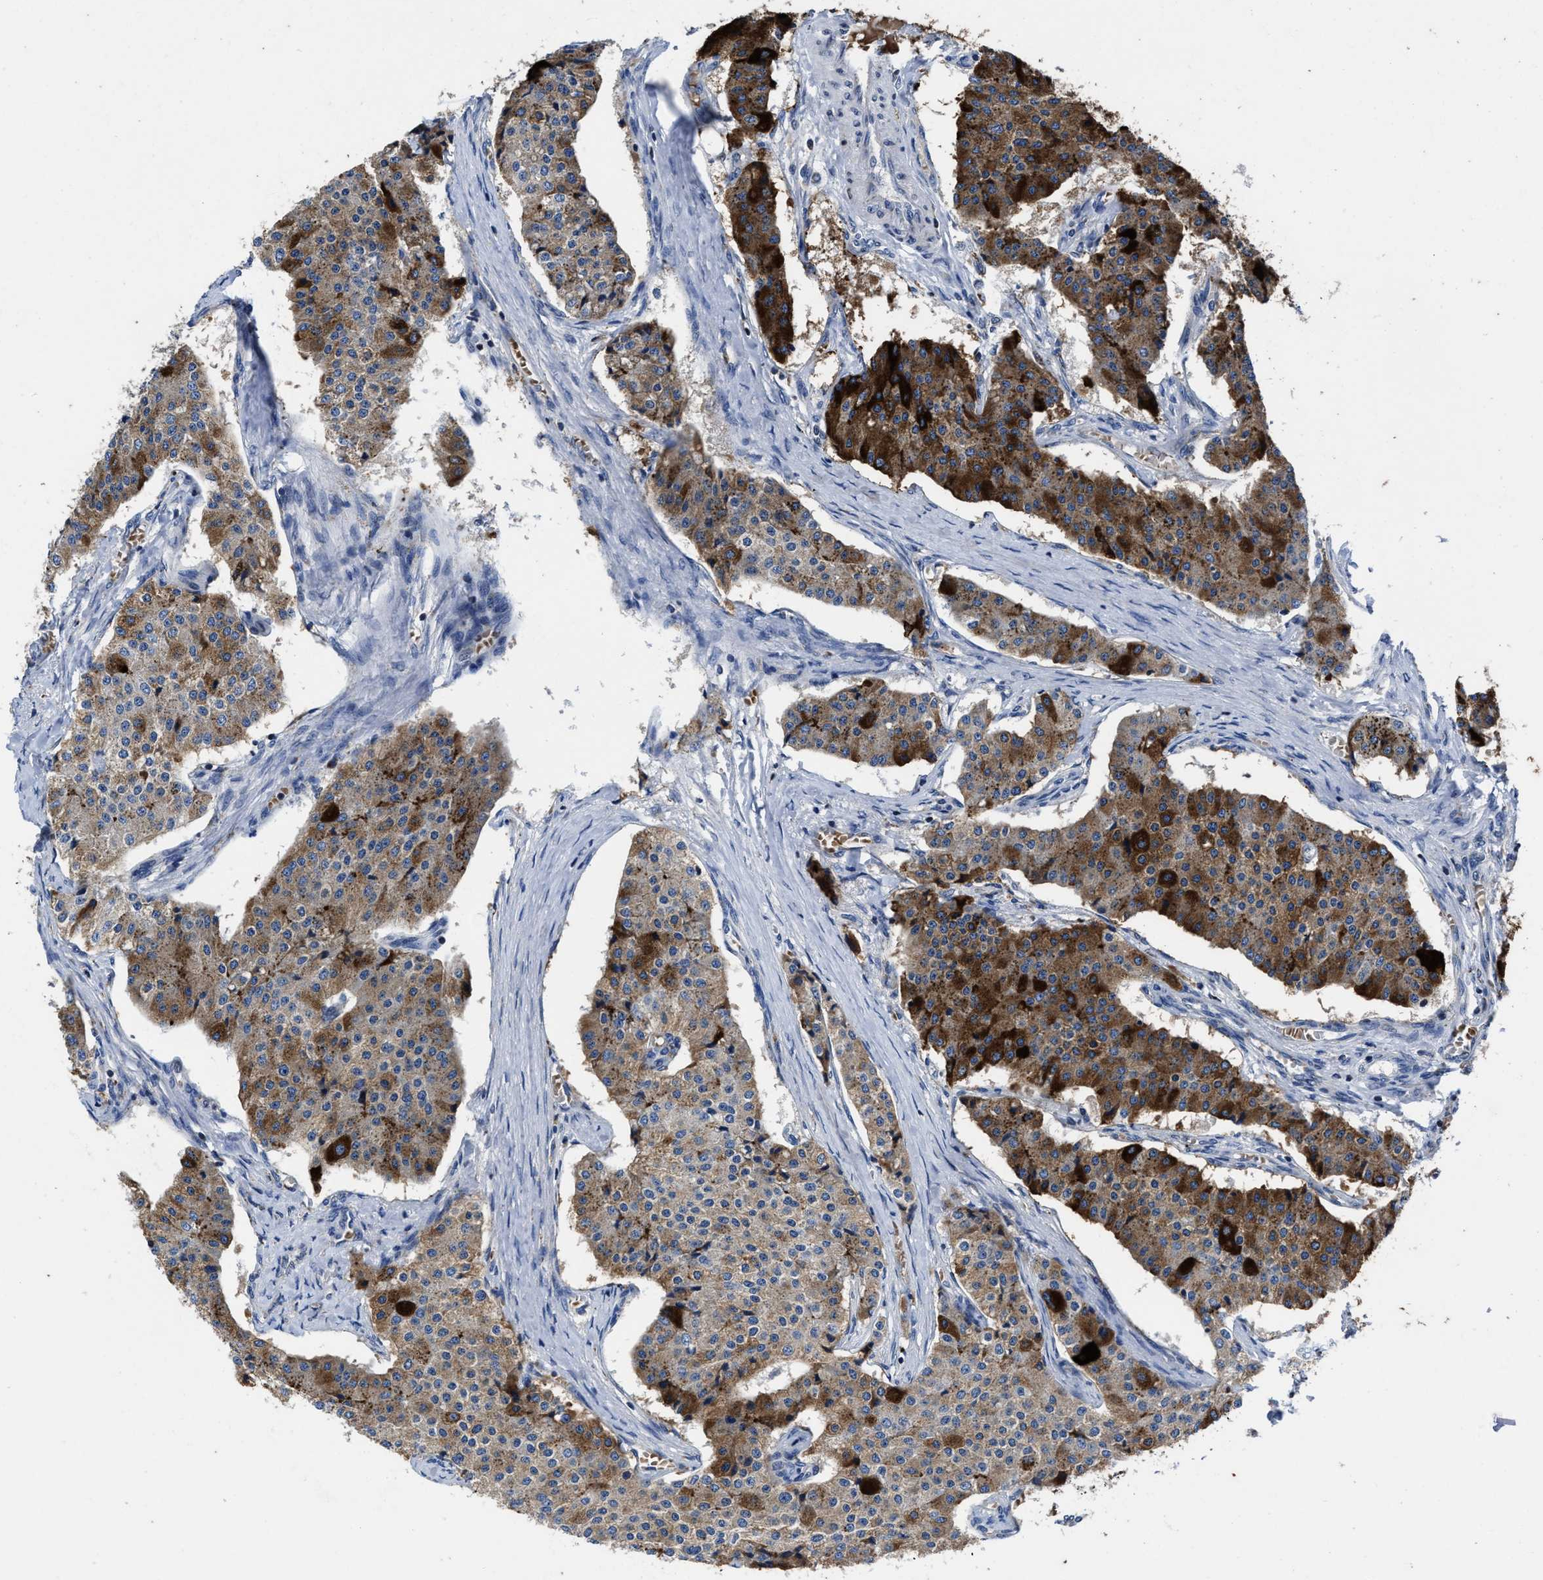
{"staining": {"intensity": "moderate", "quantity": ">75%", "location": "cytoplasmic/membranous"}, "tissue": "carcinoid", "cell_type": "Tumor cells", "image_type": "cancer", "snomed": [{"axis": "morphology", "description": "Carcinoid, malignant, NOS"}, {"axis": "topography", "description": "Colon"}], "caption": "Immunohistochemical staining of carcinoid shows medium levels of moderate cytoplasmic/membranous protein expression in approximately >75% of tumor cells. The staining is performed using DAB brown chromogen to label protein expression. The nuclei are counter-stained blue using hematoxylin.", "gene": "CACNA1D", "patient": {"sex": "female", "age": 52}}